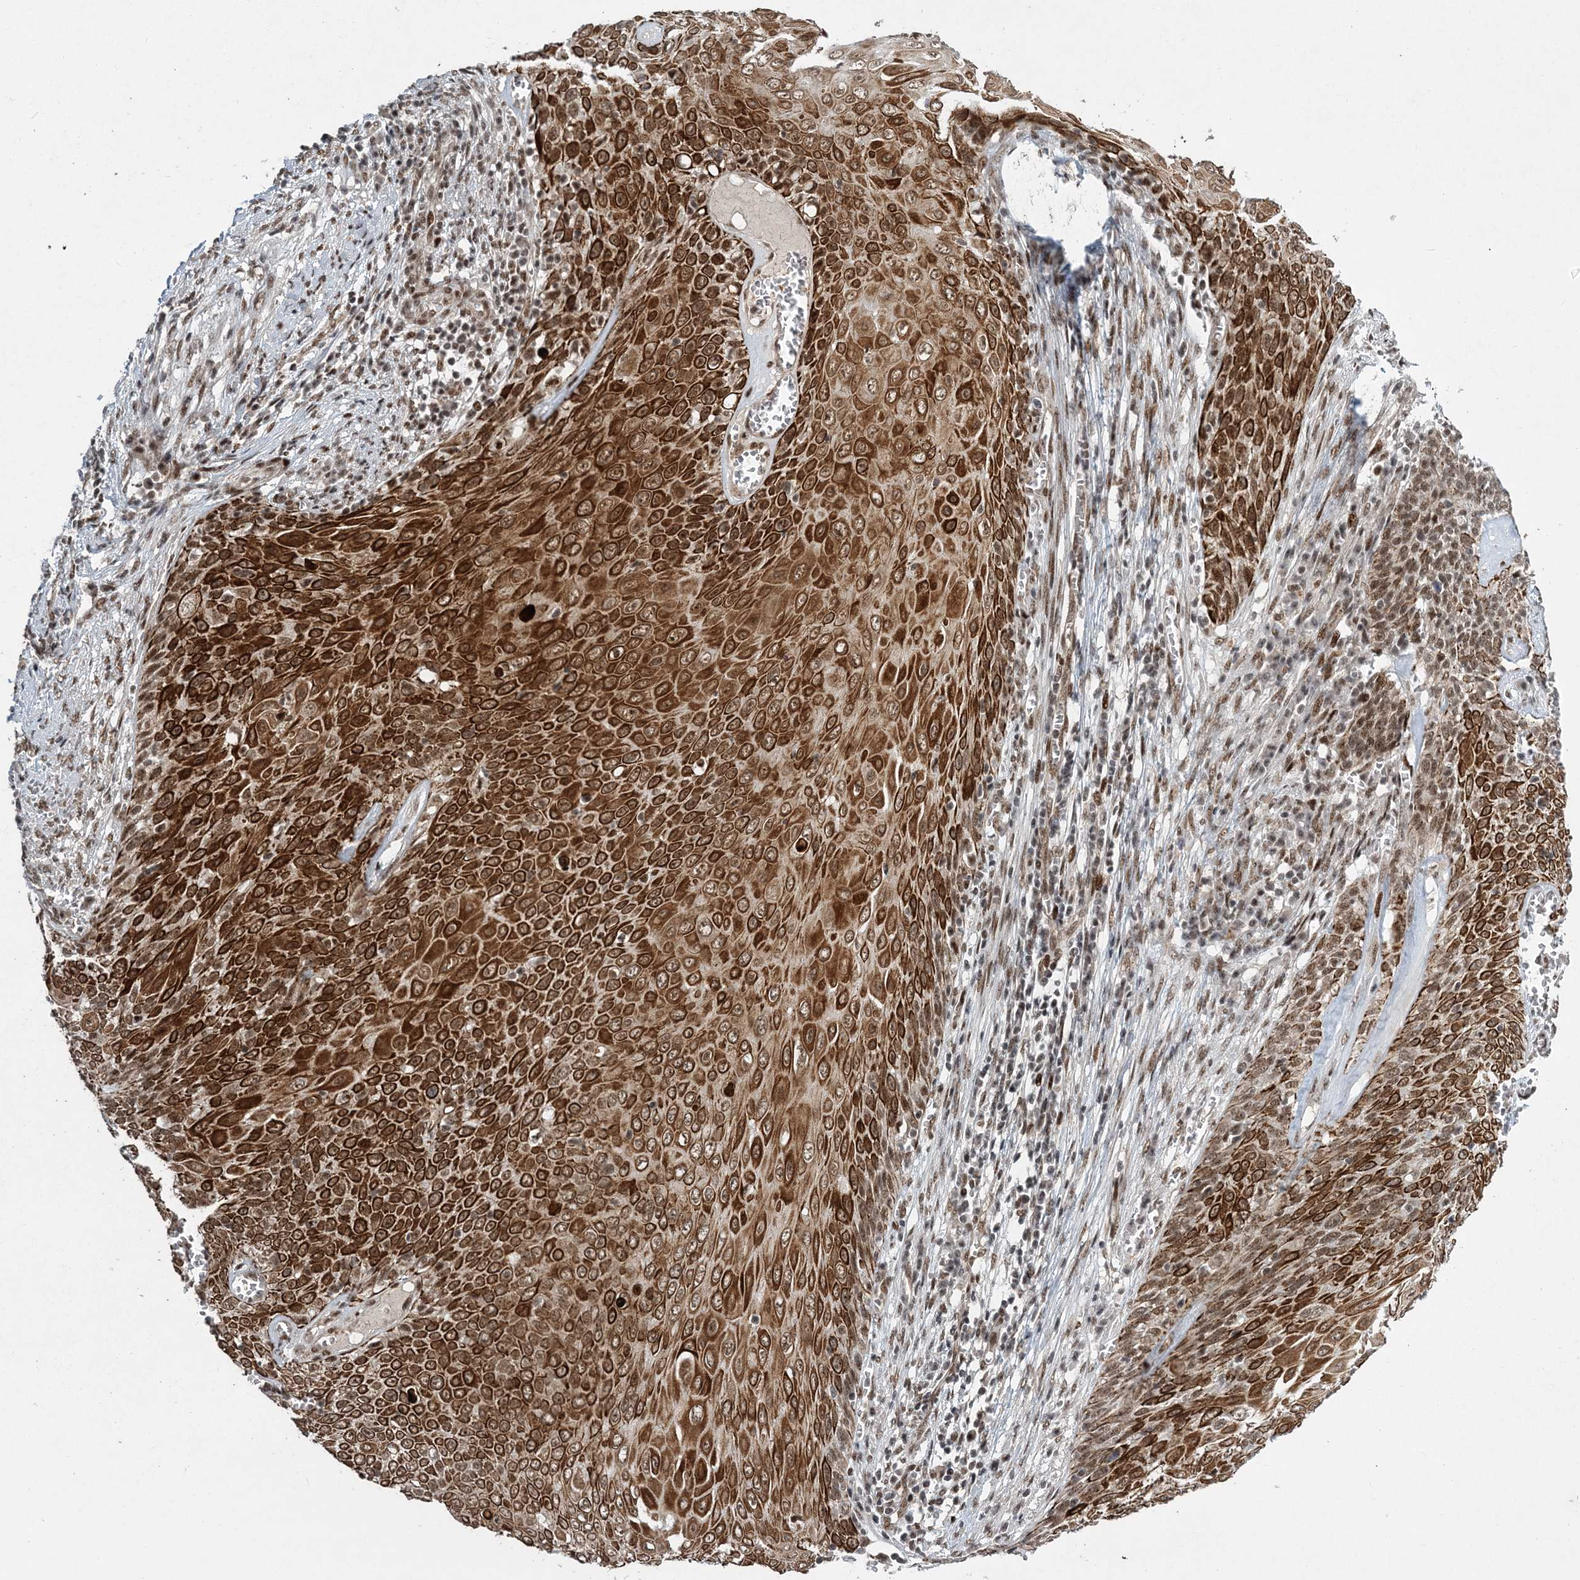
{"staining": {"intensity": "strong", "quantity": ">75%", "location": "cytoplasmic/membranous,nuclear"}, "tissue": "cervical cancer", "cell_type": "Tumor cells", "image_type": "cancer", "snomed": [{"axis": "morphology", "description": "Squamous cell carcinoma, NOS"}, {"axis": "topography", "description": "Cervix"}], "caption": "Immunohistochemical staining of human cervical squamous cell carcinoma exhibits high levels of strong cytoplasmic/membranous and nuclear protein expression in about >75% of tumor cells. The staining was performed using DAB to visualize the protein expression in brown, while the nuclei were stained in blue with hematoxylin (Magnification: 20x).", "gene": "CWC22", "patient": {"sex": "female", "age": 39}}